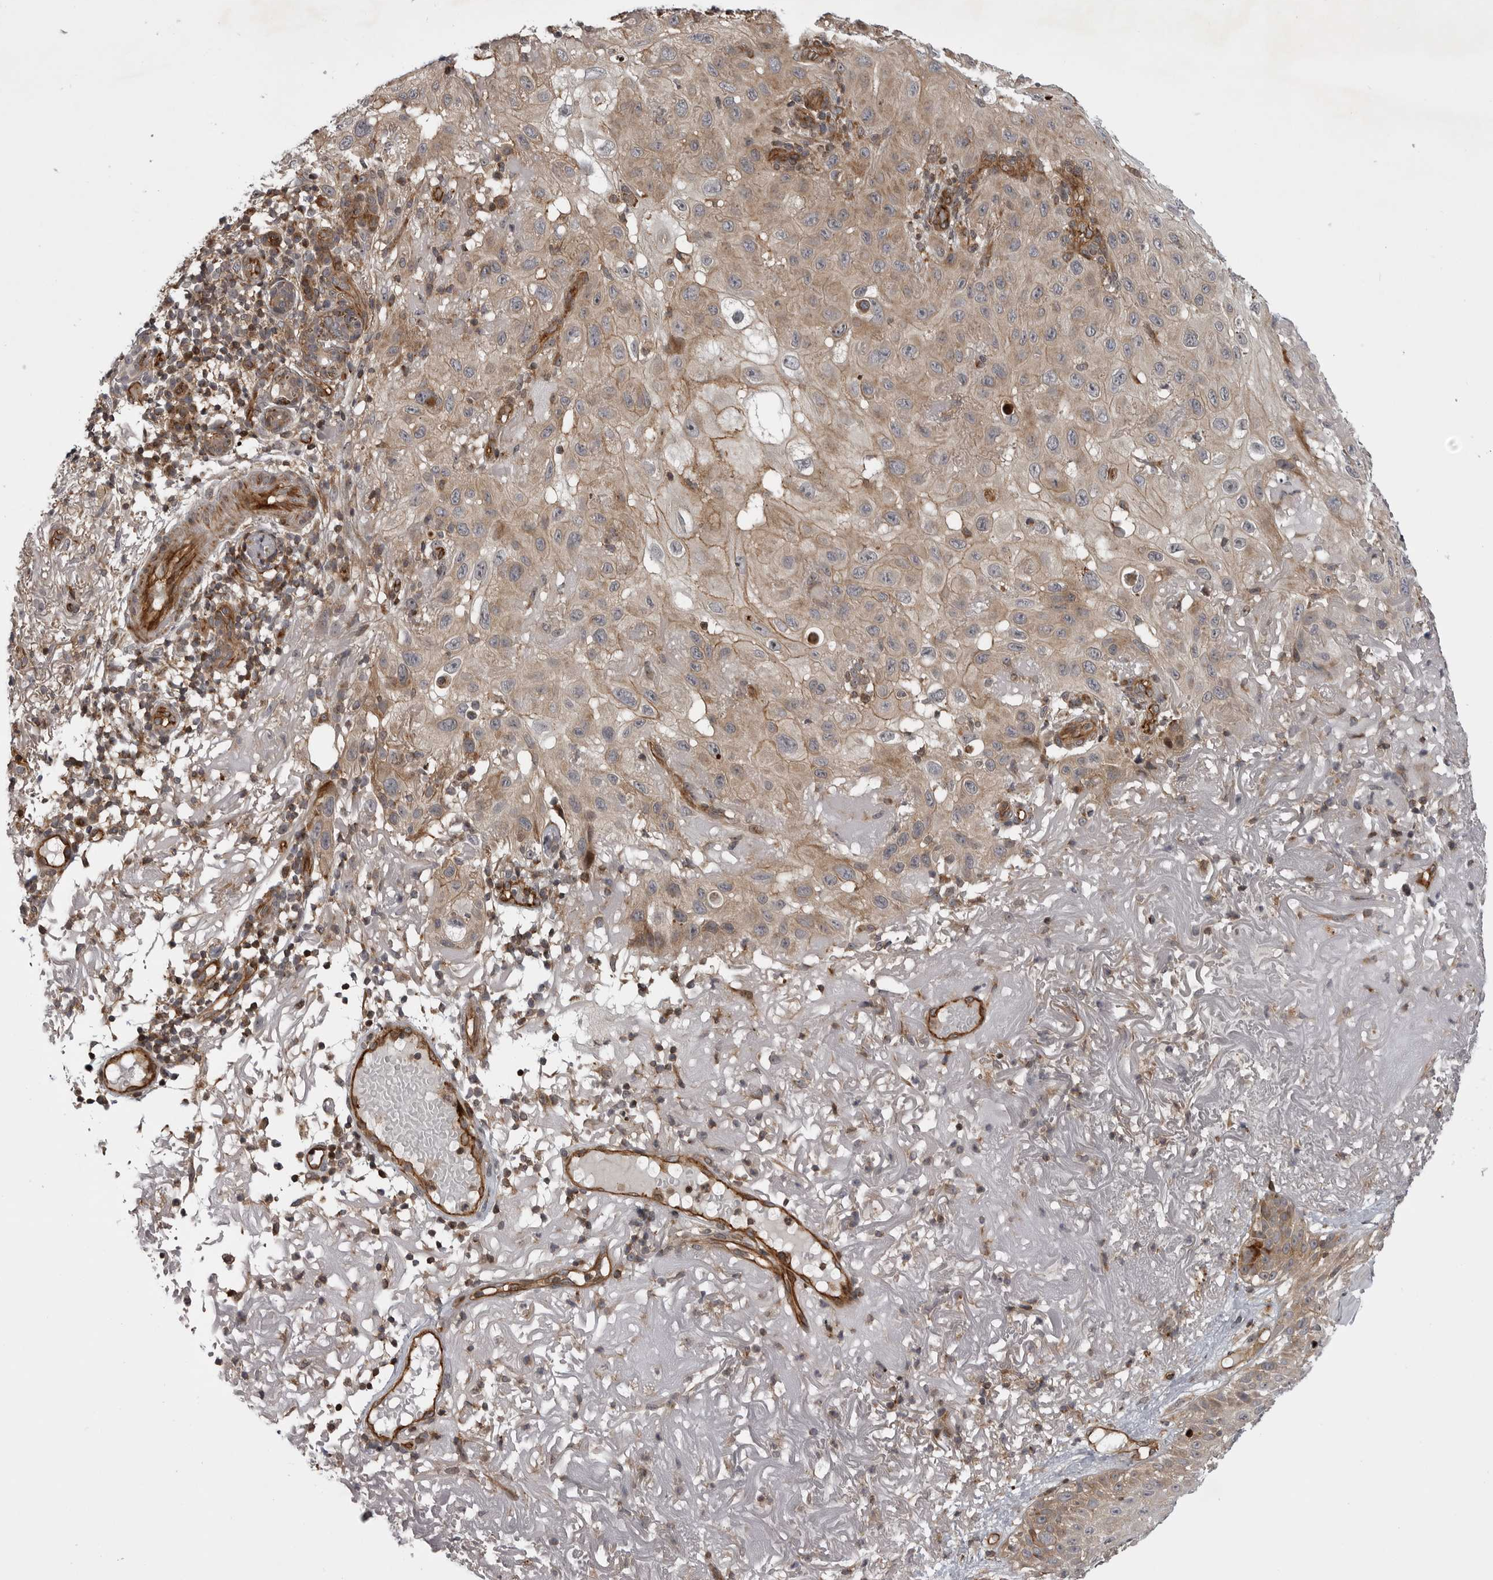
{"staining": {"intensity": "moderate", "quantity": "25%-75%", "location": "cytoplasmic/membranous"}, "tissue": "skin cancer", "cell_type": "Tumor cells", "image_type": "cancer", "snomed": [{"axis": "morphology", "description": "Normal tissue, NOS"}, {"axis": "morphology", "description": "Squamous cell carcinoma, NOS"}, {"axis": "topography", "description": "Skin"}], "caption": "Moderate cytoplasmic/membranous expression is present in approximately 25%-75% of tumor cells in squamous cell carcinoma (skin). Immunohistochemistry stains the protein of interest in brown and the nuclei are stained blue.", "gene": "ABL1", "patient": {"sex": "female", "age": 96}}